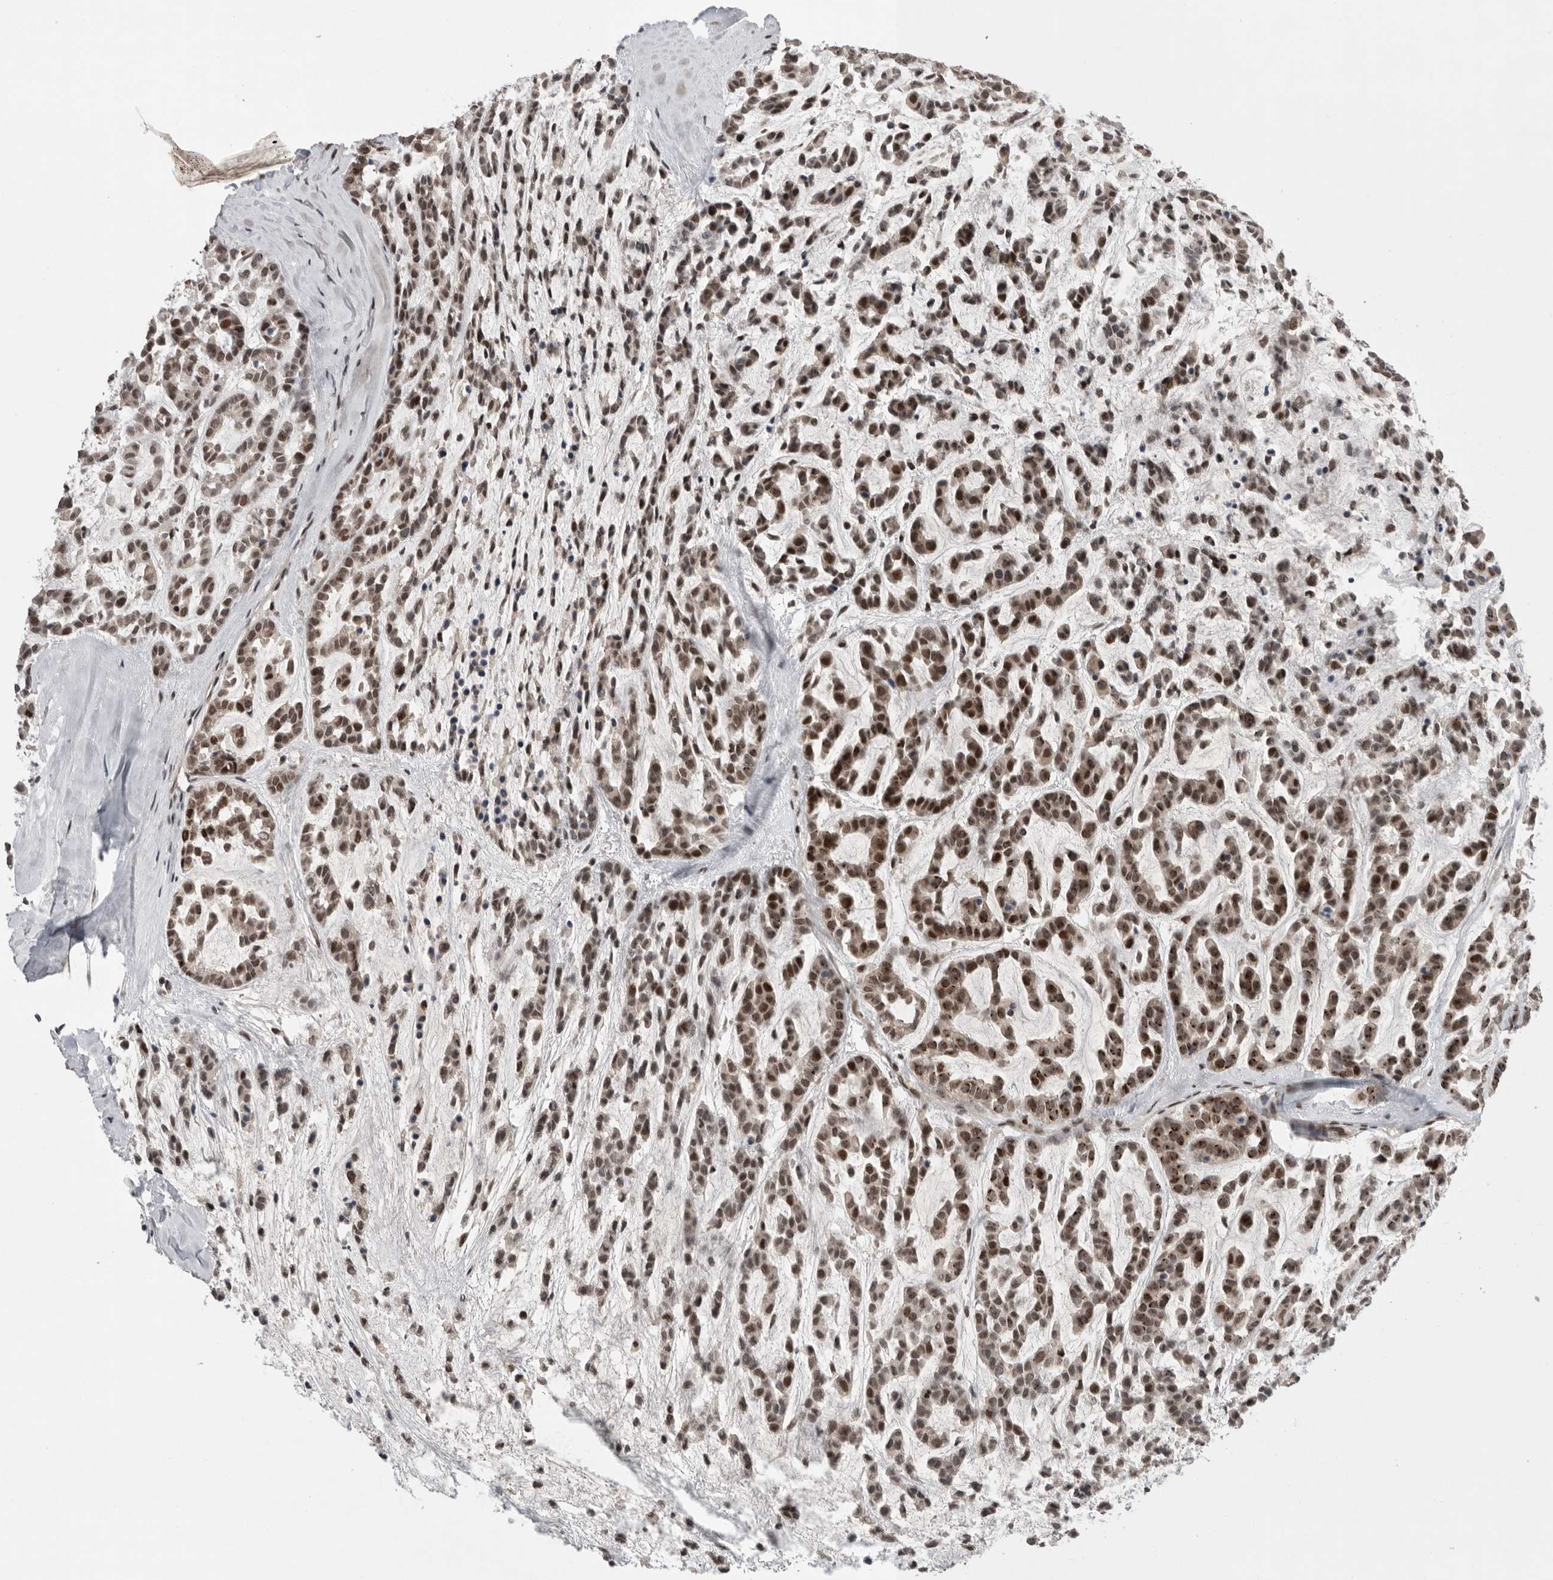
{"staining": {"intensity": "moderate", "quantity": ">75%", "location": "nuclear"}, "tissue": "head and neck cancer", "cell_type": "Tumor cells", "image_type": "cancer", "snomed": [{"axis": "morphology", "description": "Adenocarcinoma, NOS"}, {"axis": "morphology", "description": "Adenoma, NOS"}, {"axis": "topography", "description": "Head-Neck"}], "caption": "This photomicrograph shows IHC staining of head and neck cancer (adenocarcinoma), with medium moderate nuclear staining in about >75% of tumor cells.", "gene": "POU5F1", "patient": {"sex": "female", "age": 55}}